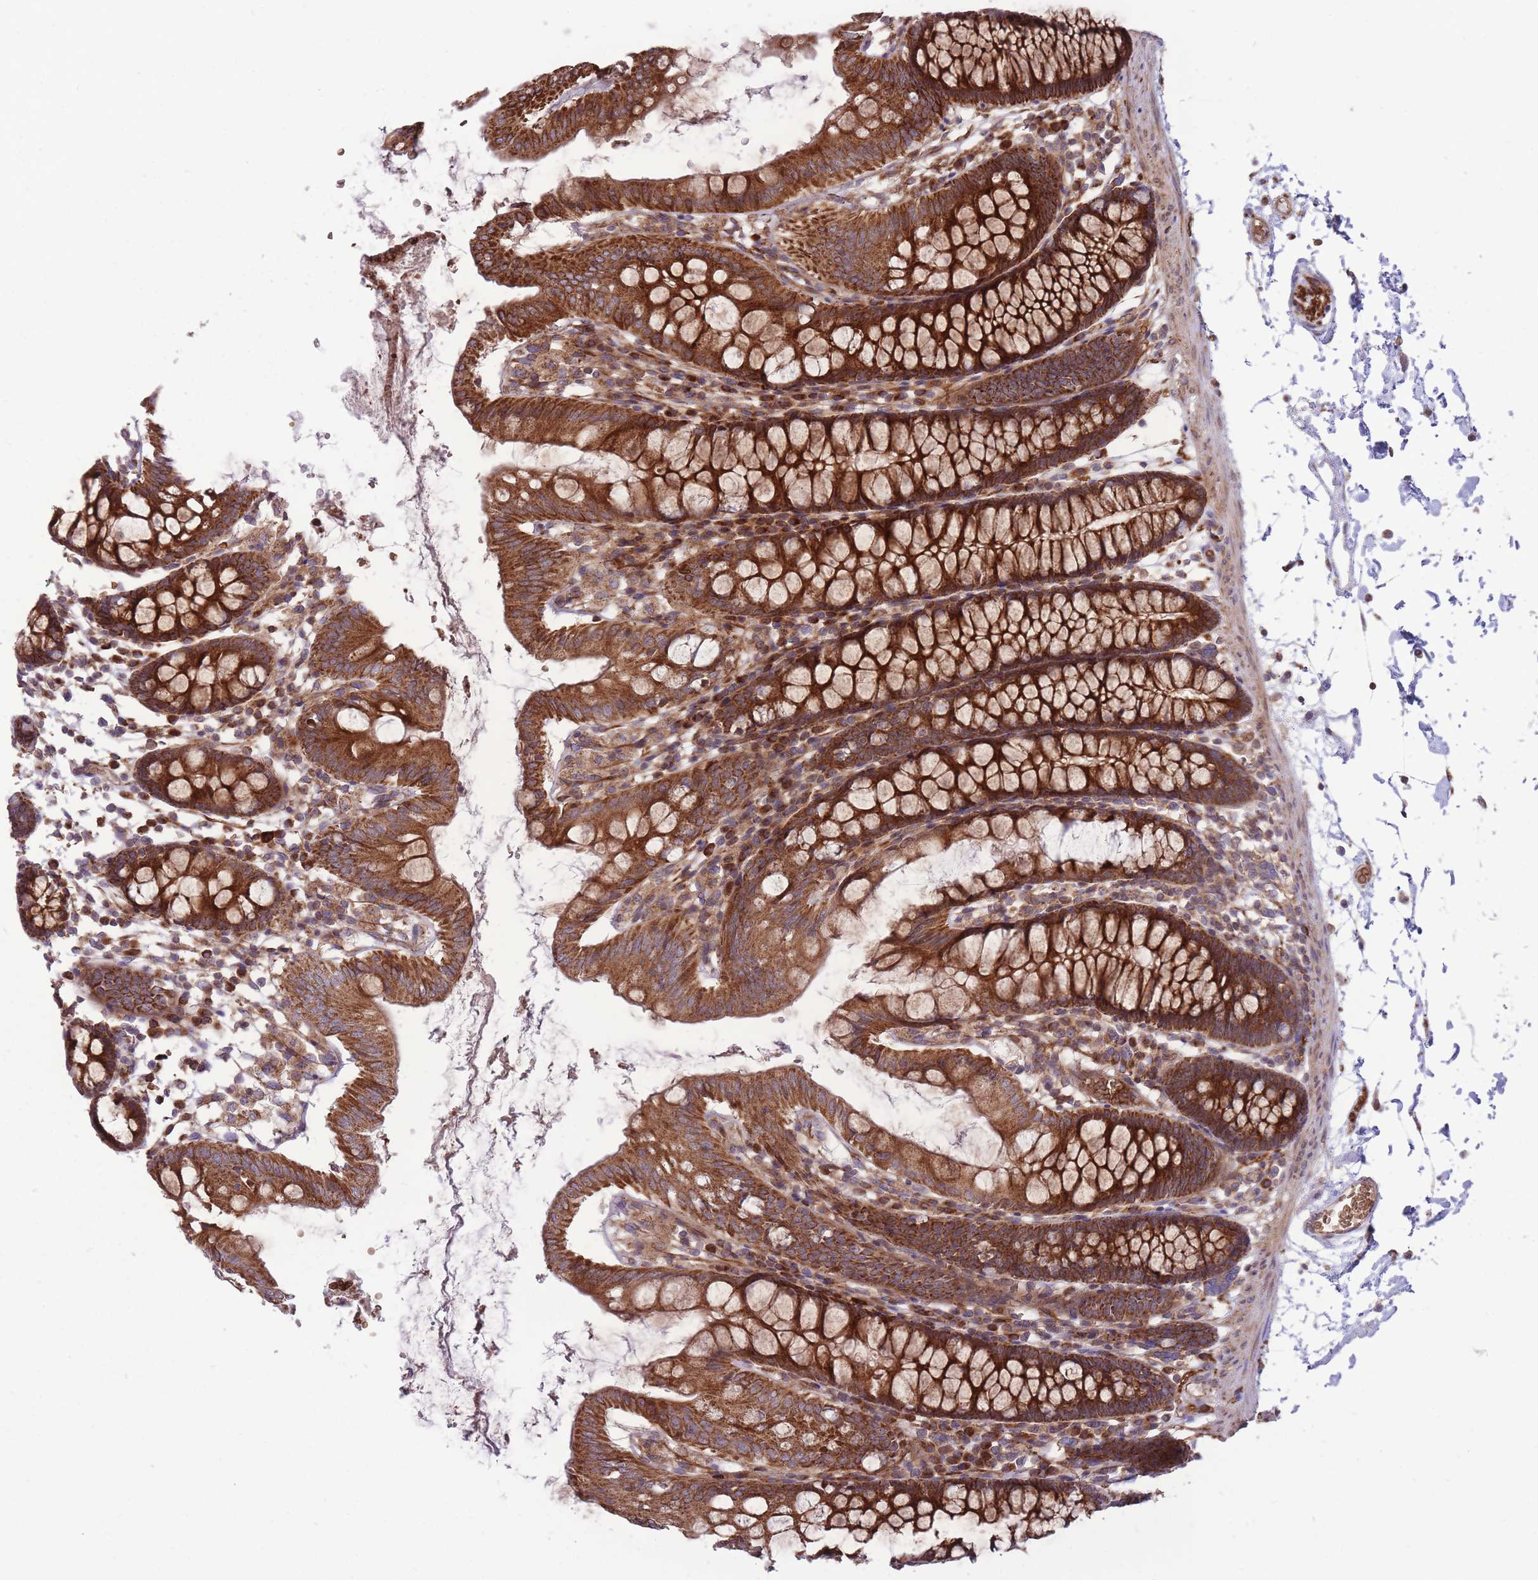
{"staining": {"intensity": "moderate", "quantity": ">75%", "location": "cytoplasmic/membranous"}, "tissue": "colon", "cell_type": "Endothelial cells", "image_type": "normal", "snomed": [{"axis": "morphology", "description": "Normal tissue, NOS"}, {"axis": "topography", "description": "Colon"}], "caption": "Protein expression analysis of normal colon reveals moderate cytoplasmic/membranous staining in approximately >75% of endothelial cells. The staining is performed using DAB (3,3'-diaminobenzidine) brown chromogen to label protein expression. The nuclei are counter-stained blue using hematoxylin.", "gene": "ANKRD10", "patient": {"sex": "male", "age": 75}}